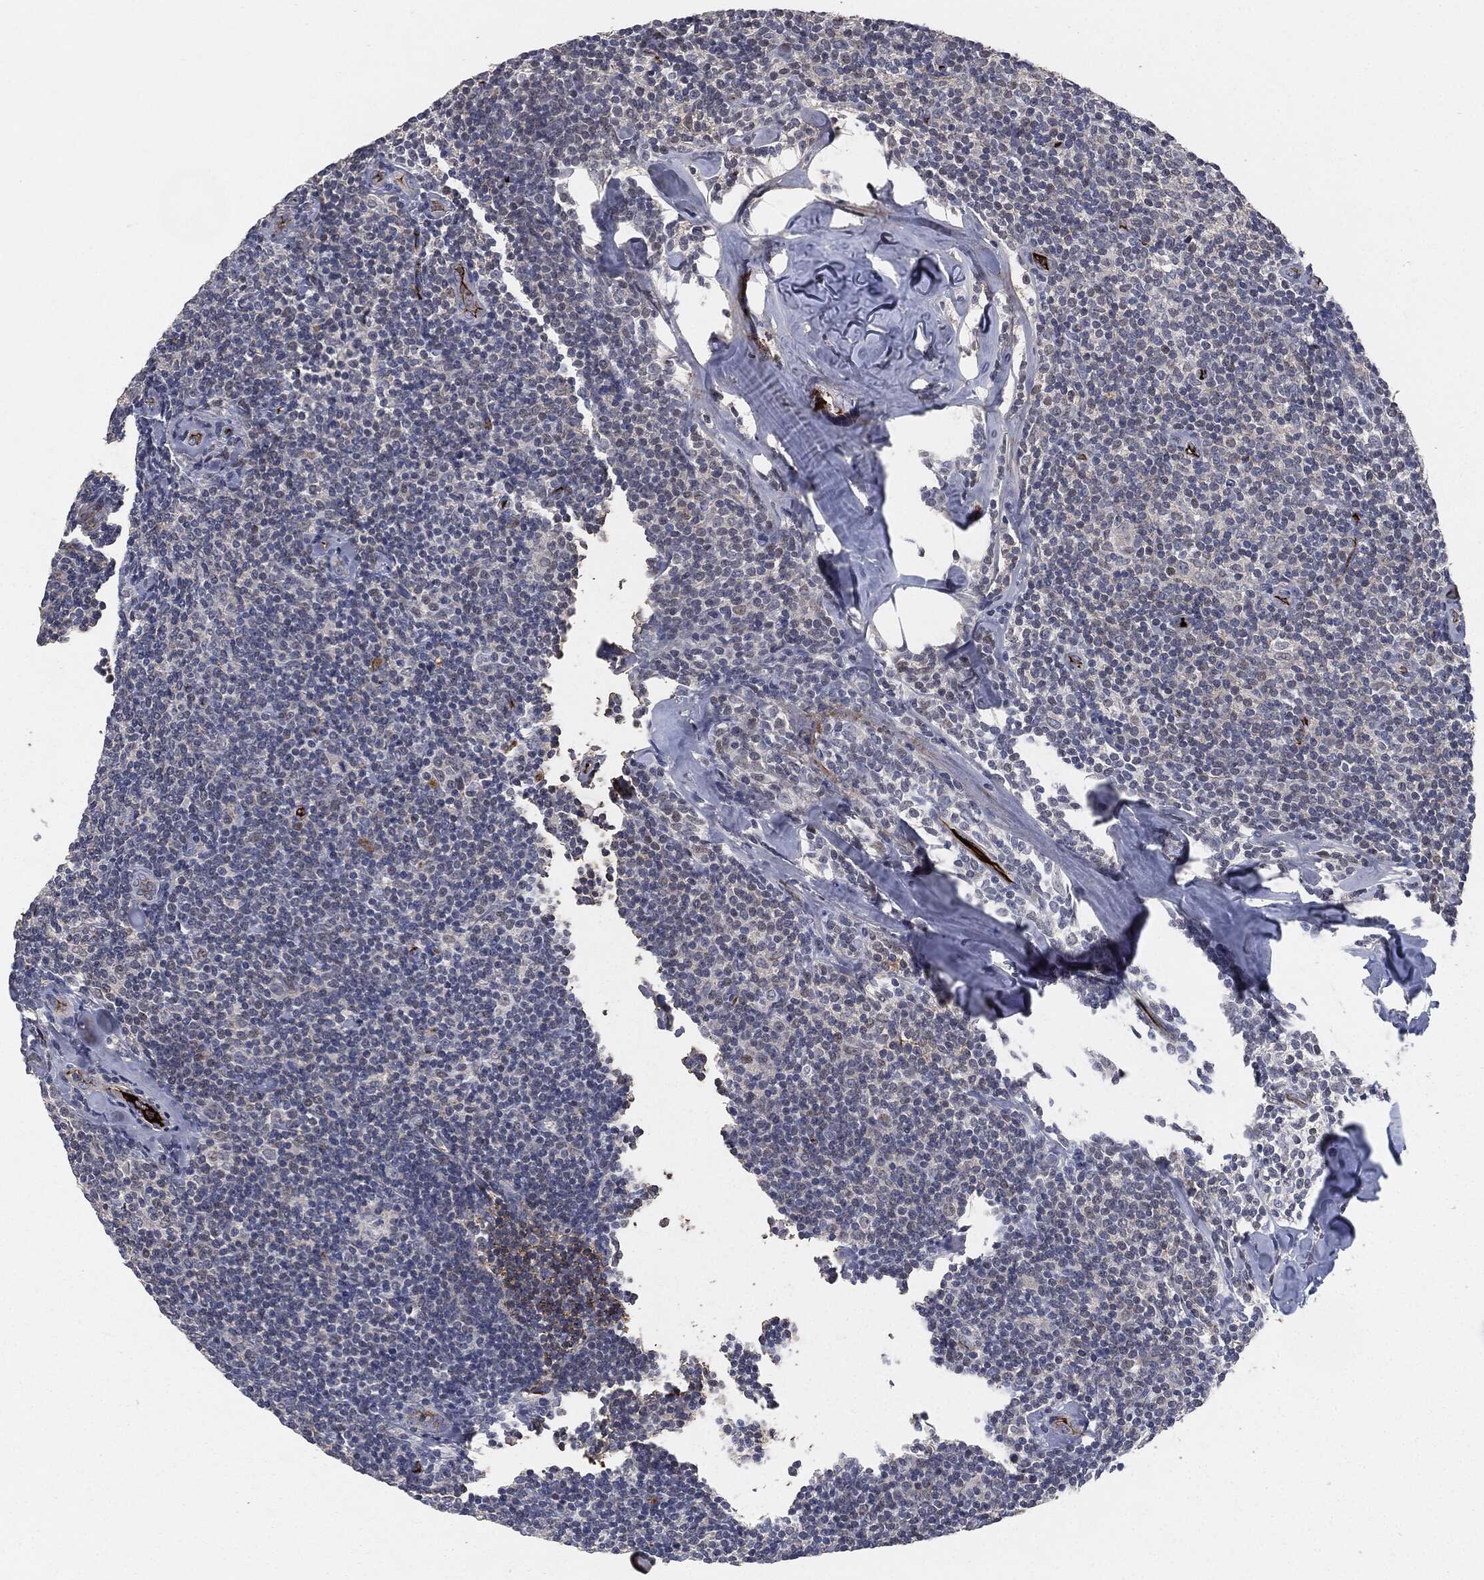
{"staining": {"intensity": "negative", "quantity": "none", "location": "none"}, "tissue": "lymphoma", "cell_type": "Tumor cells", "image_type": "cancer", "snomed": [{"axis": "morphology", "description": "Malignant lymphoma, non-Hodgkin's type, Low grade"}, {"axis": "topography", "description": "Lymph node"}], "caption": "Tumor cells are negative for protein expression in human lymphoma.", "gene": "APOB", "patient": {"sex": "female", "age": 56}}